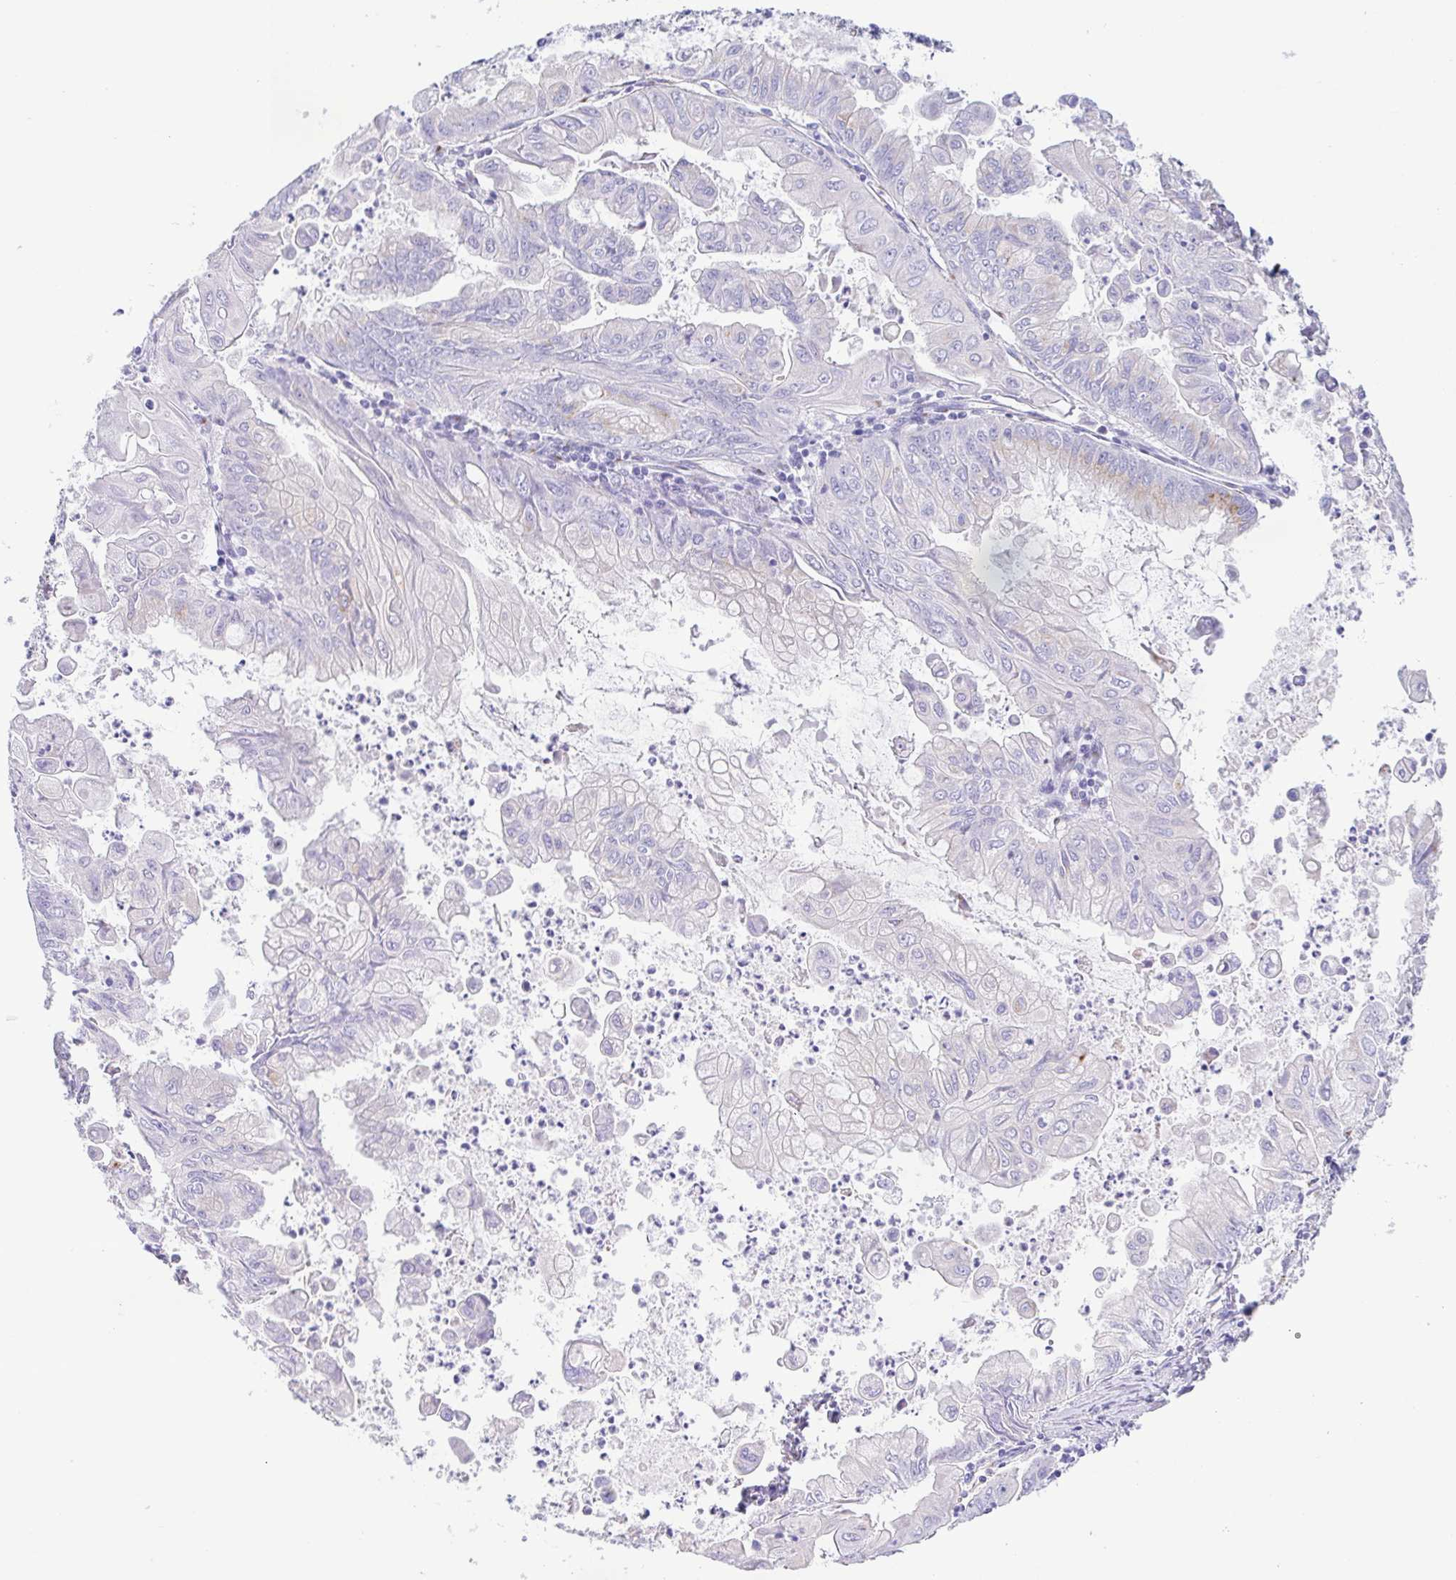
{"staining": {"intensity": "negative", "quantity": "none", "location": "none"}, "tissue": "stomach cancer", "cell_type": "Tumor cells", "image_type": "cancer", "snomed": [{"axis": "morphology", "description": "Adenocarcinoma, NOS"}, {"axis": "topography", "description": "Stomach, upper"}], "caption": "An immunohistochemistry micrograph of adenocarcinoma (stomach) is shown. There is no staining in tumor cells of adenocarcinoma (stomach).", "gene": "SULT1B1", "patient": {"sex": "male", "age": 80}}